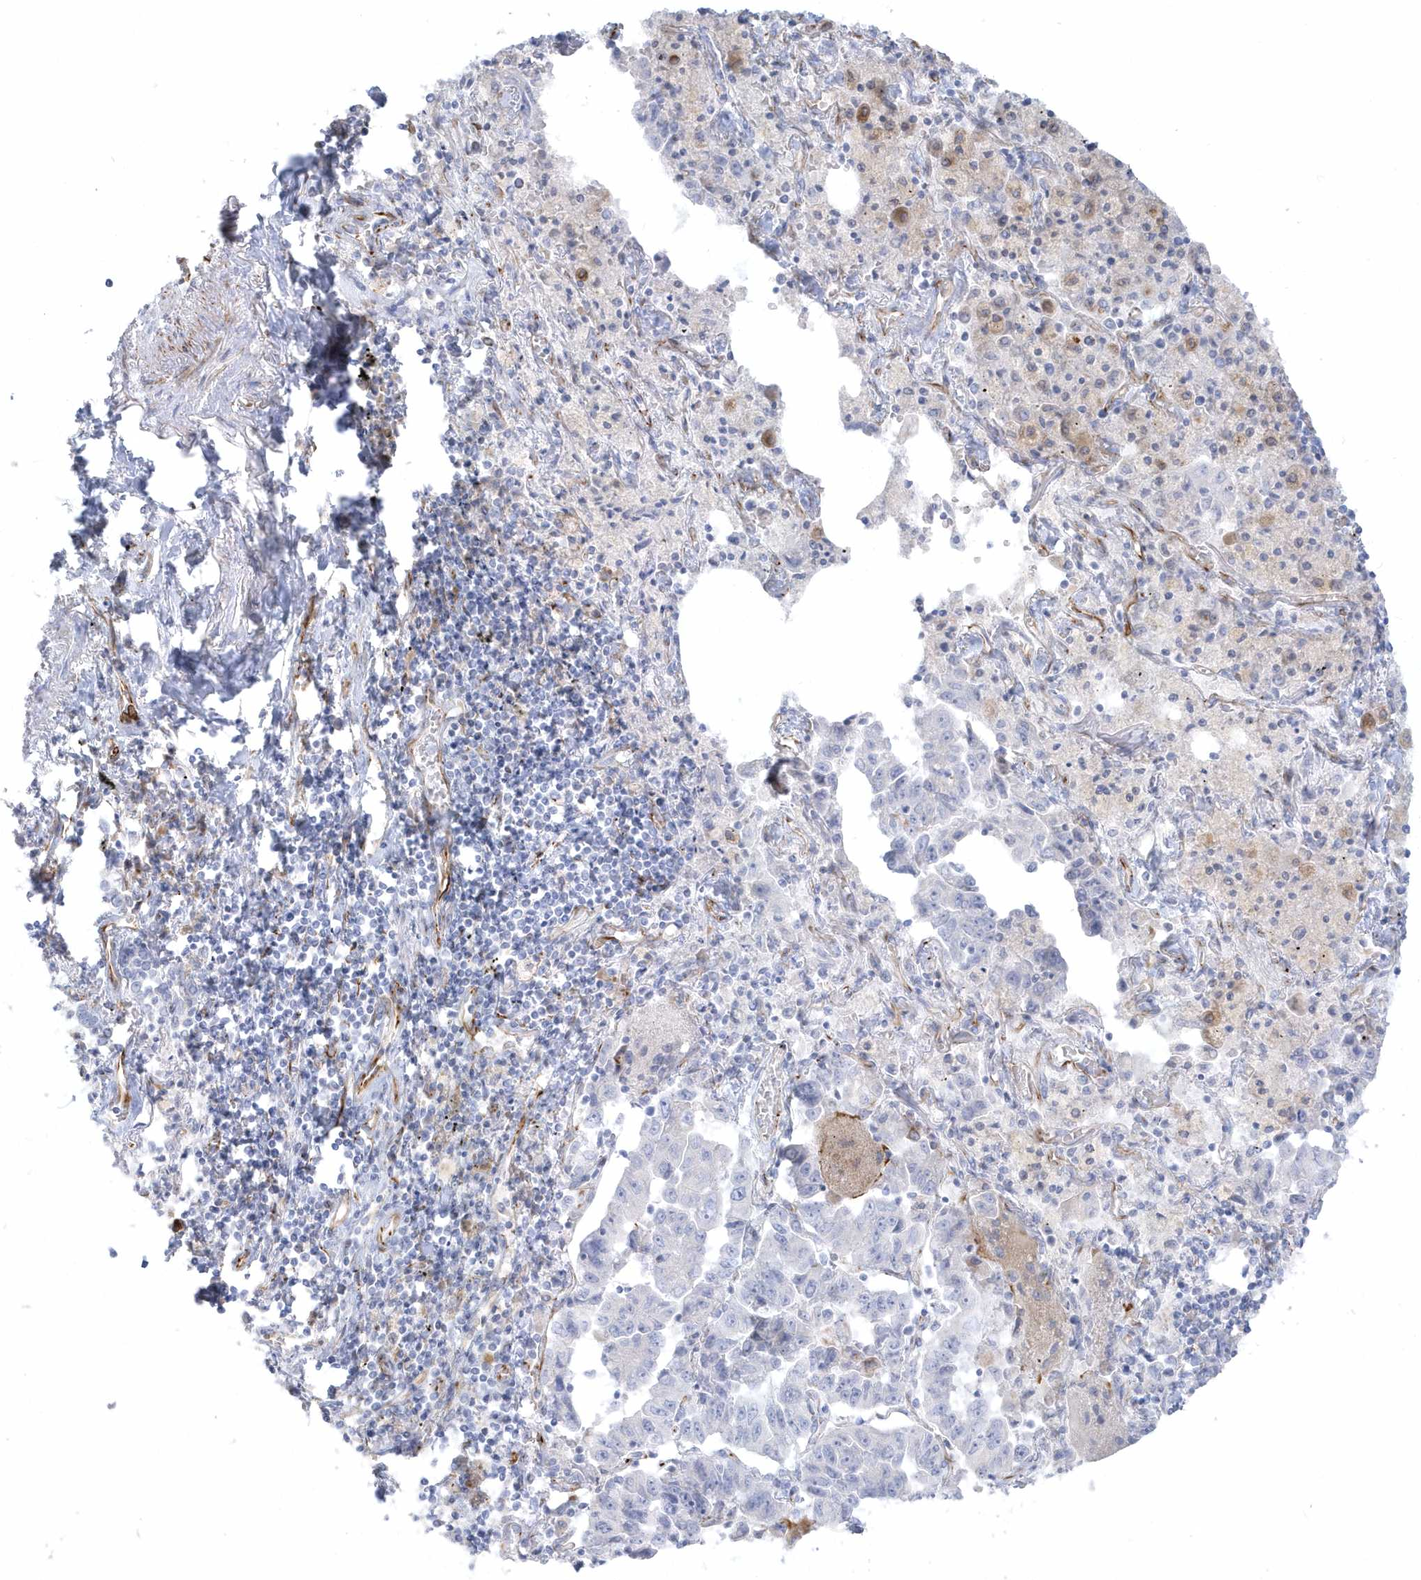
{"staining": {"intensity": "negative", "quantity": "none", "location": "none"}, "tissue": "lung cancer", "cell_type": "Tumor cells", "image_type": "cancer", "snomed": [{"axis": "morphology", "description": "Adenocarcinoma, NOS"}, {"axis": "topography", "description": "Lung"}], "caption": "A micrograph of human lung cancer is negative for staining in tumor cells.", "gene": "PPIL6", "patient": {"sex": "female", "age": 51}}